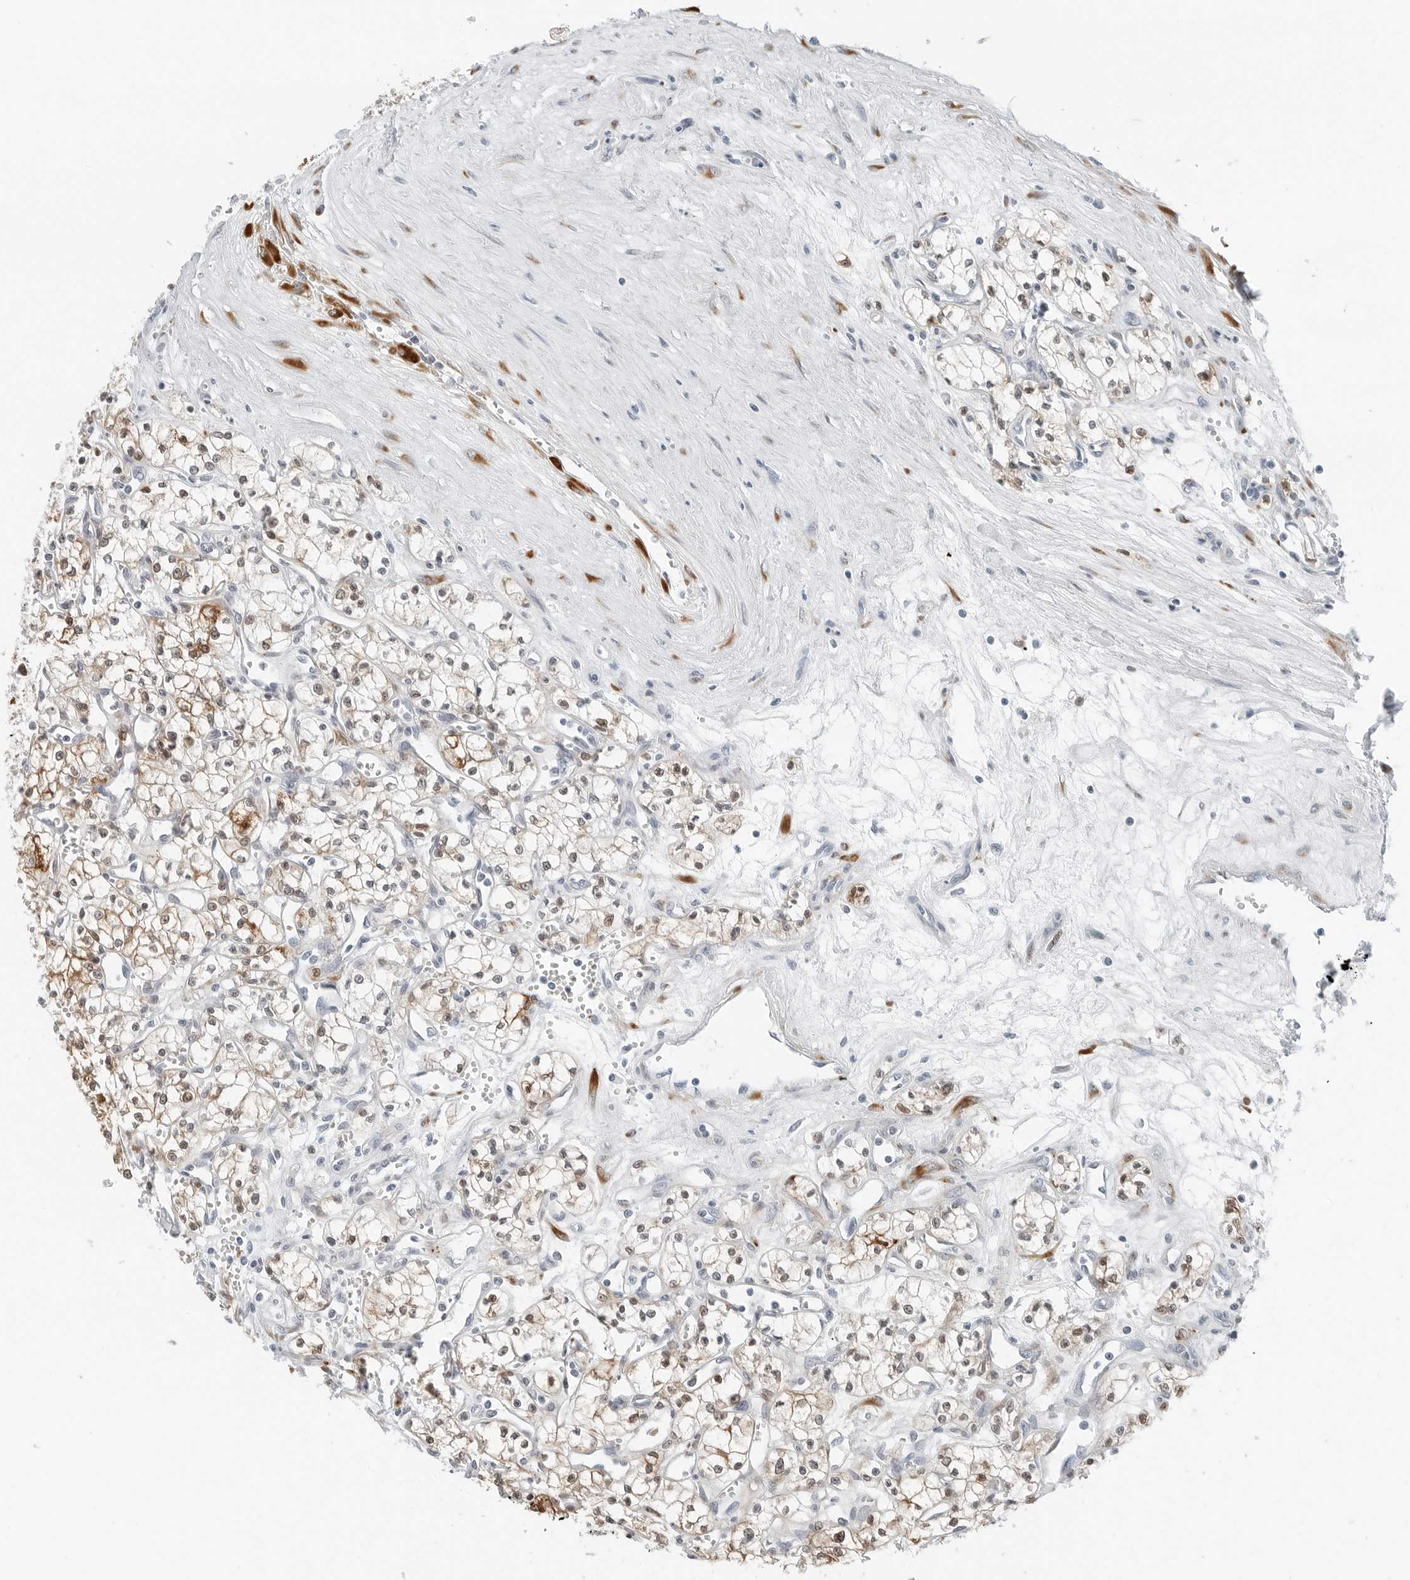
{"staining": {"intensity": "moderate", "quantity": "25%-75%", "location": "cytoplasmic/membranous,nuclear"}, "tissue": "renal cancer", "cell_type": "Tumor cells", "image_type": "cancer", "snomed": [{"axis": "morphology", "description": "Adenocarcinoma, NOS"}, {"axis": "topography", "description": "Kidney"}], "caption": "Renal adenocarcinoma stained with IHC displays moderate cytoplasmic/membranous and nuclear positivity in approximately 25%-75% of tumor cells.", "gene": "P4HA2", "patient": {"sex": "male", "age": 59}}